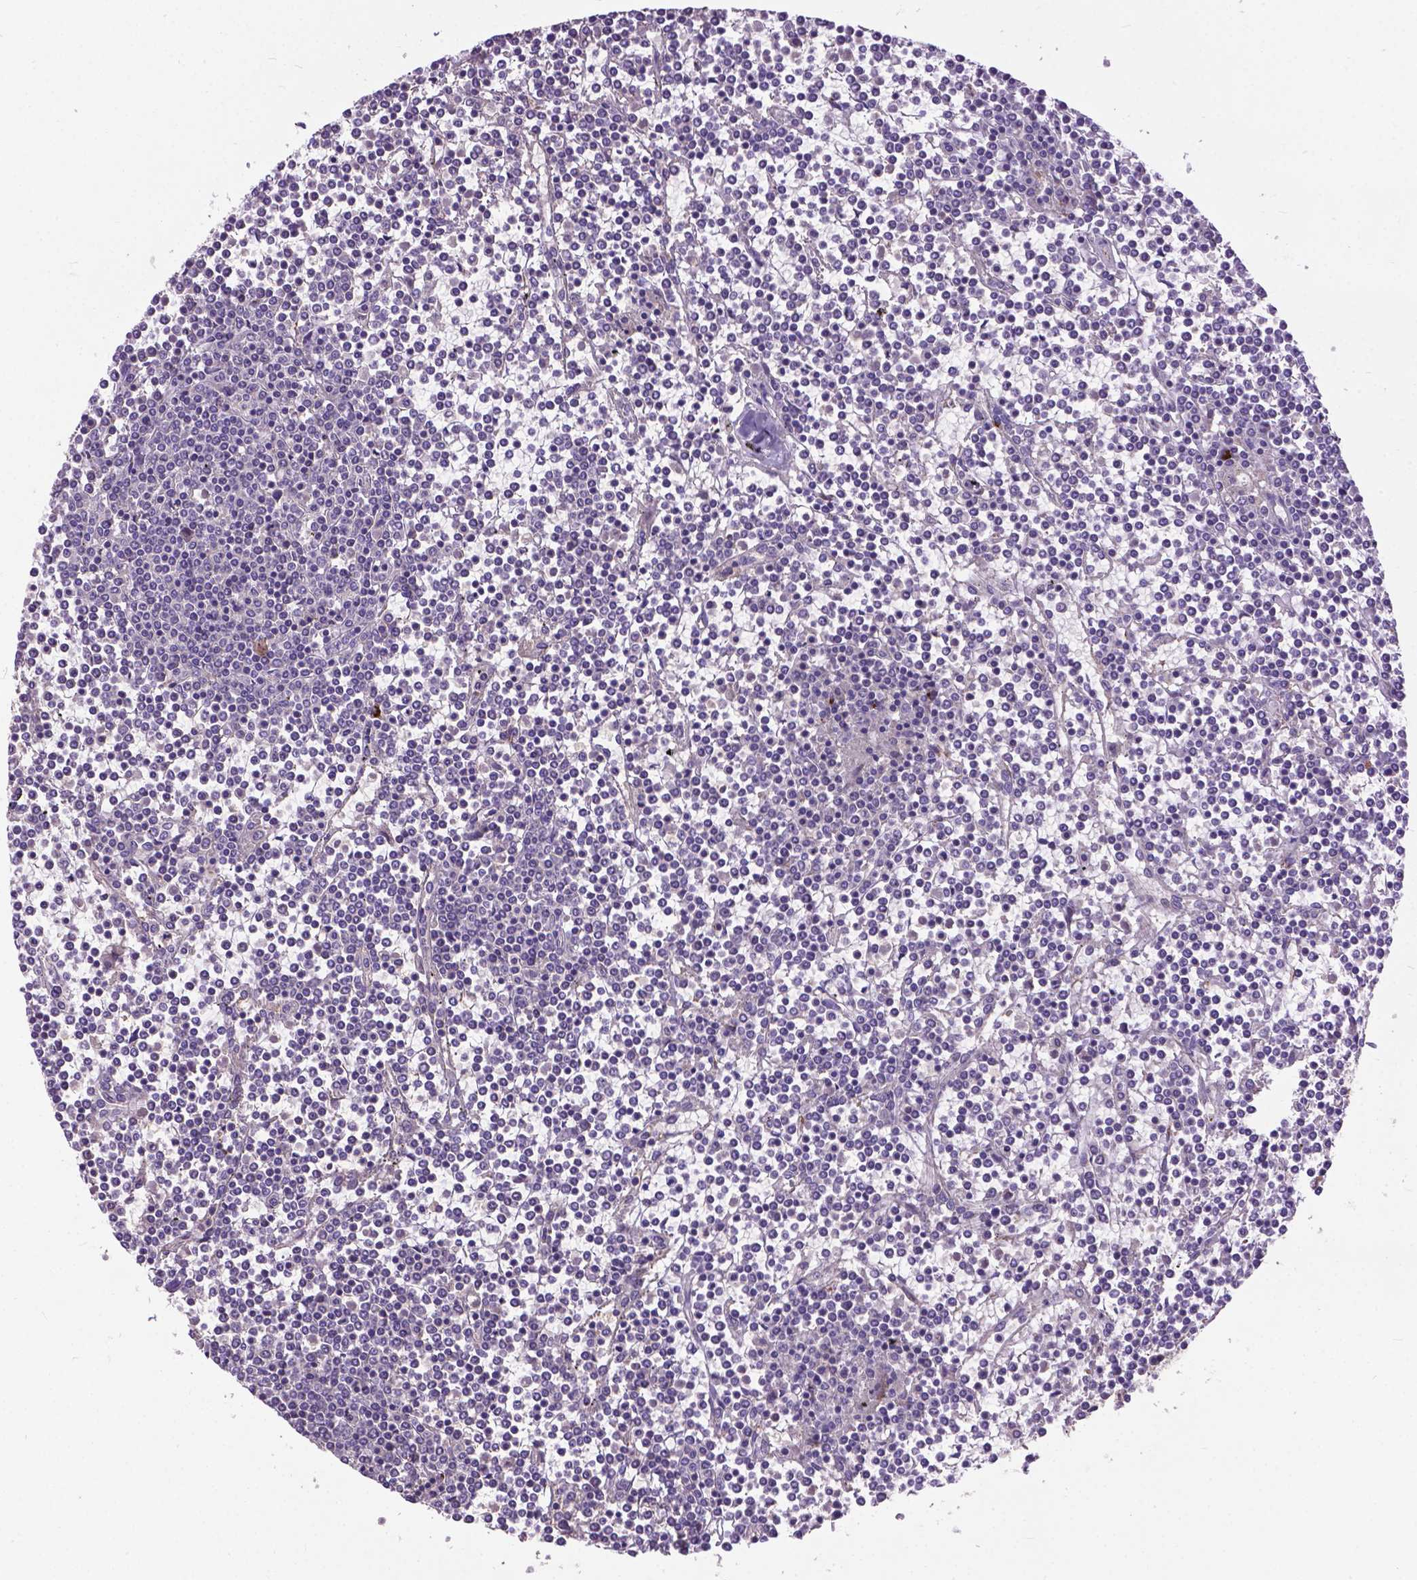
{"staining": {"intensity": "negative", "quantity": "none", "location": "none"}, "tissue": "lymphoma", "cell_type": "Tumor cells", "image_type": "cancer", "snomed": [{"axis": "morphology", "description": "Malignant lymphoma, non-Hodgkin's type, Low grade"}, {"axis": "topography", "description": "Spleen"}], "caption": "Low-grade malignant lymphoma, non-Hodgkin's type was stained to show a protein in brown. There is no significant staining in tumor cells.", "gene": "ZNF337", "patient": {"sex": "female", "age": 19}}